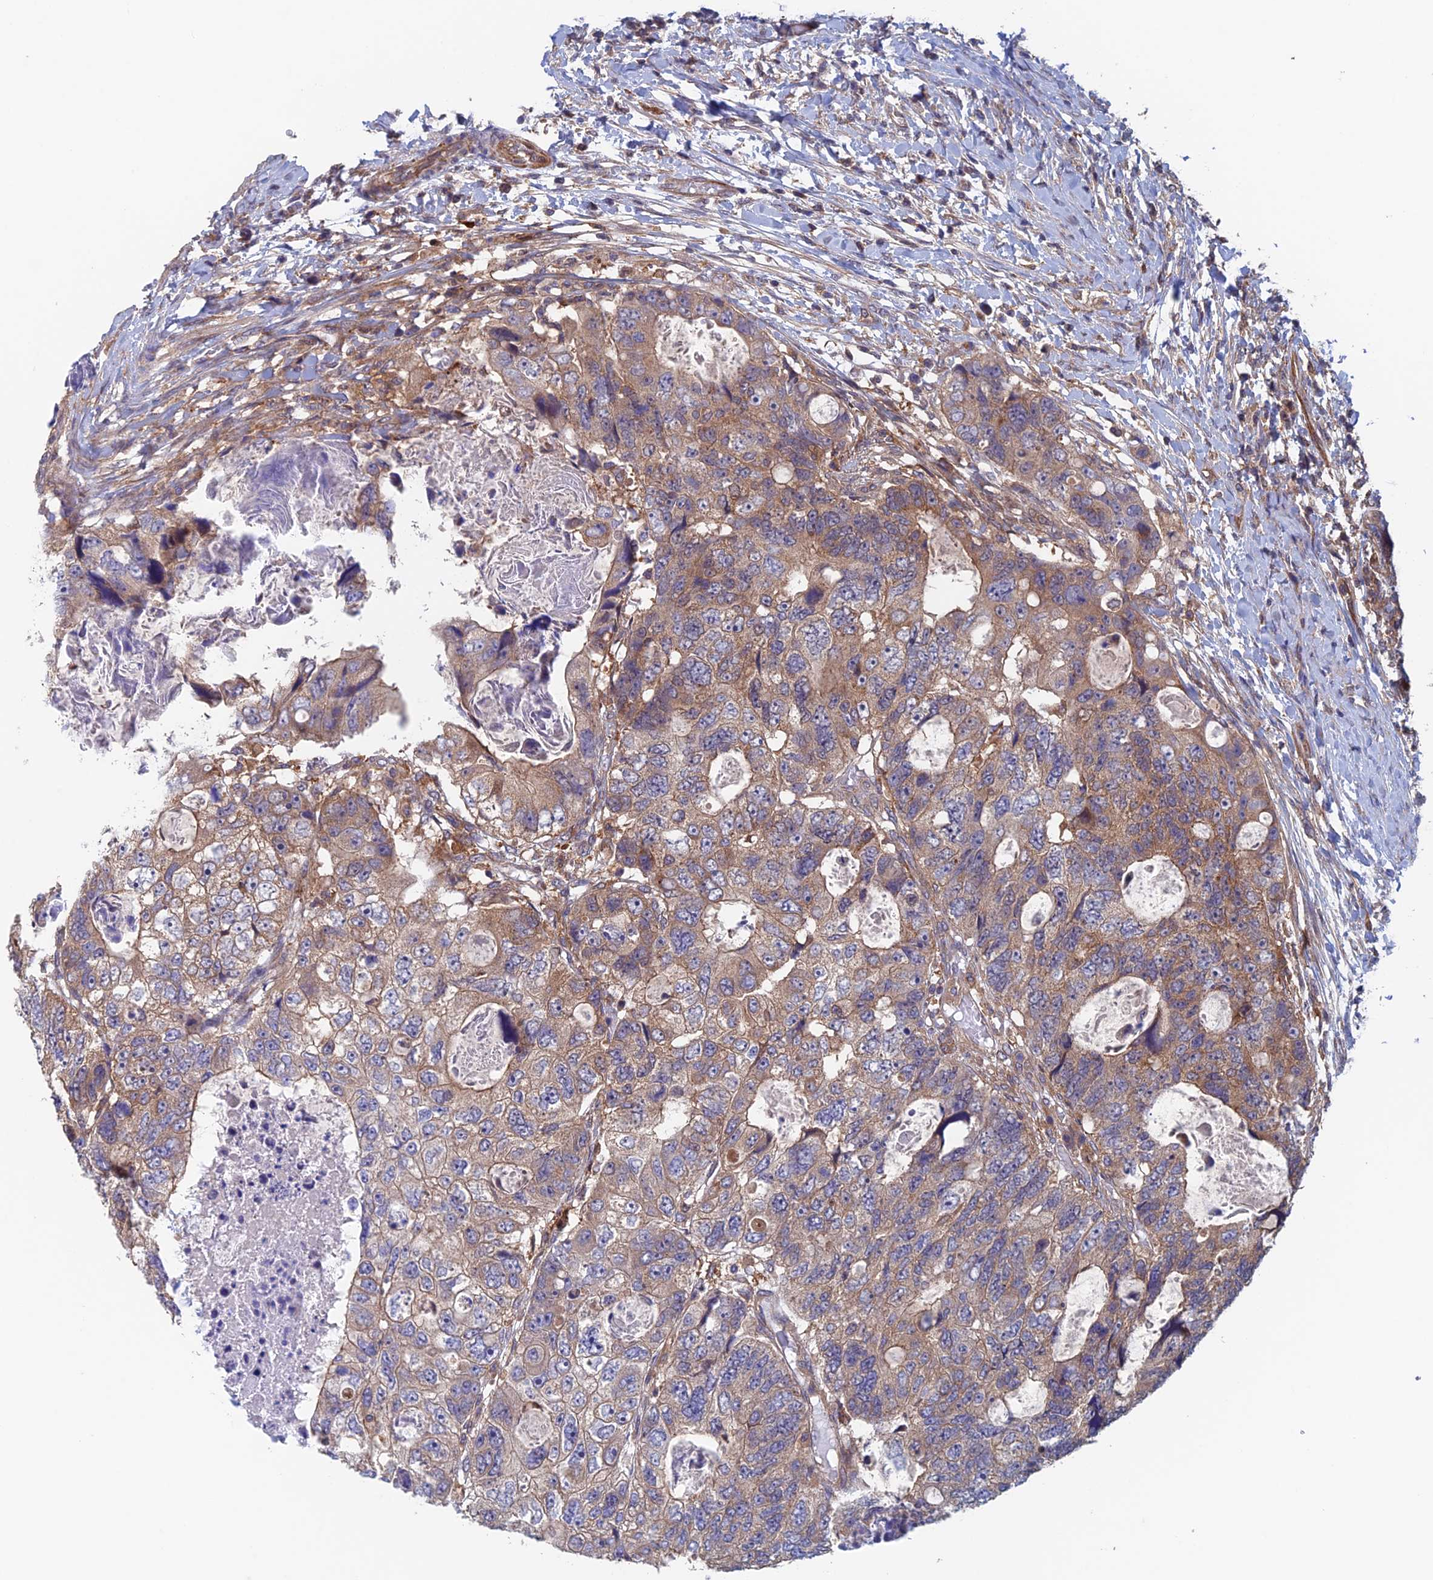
{"staining": {"intensity": "moderate", "quantity": ">75%", "location": "cytoplasmic/membranous"}, "tissue": "colorectal cancer", "cell_type": "Tumor cells", "image_type": "cancer", "snomed": [{"axis": "morphology", "description": "Adenocarcinoma, NOS"}, {"axis": "topography", "description": "Rectum"}], "caption": "Tumor cells display moderate cytoplasmic/membranous expression in approximately >75% of cells in colorectal adenocarcinoma.", "gene": "NUDT16L1", "patient": {"sex": "male", "age": 59}}